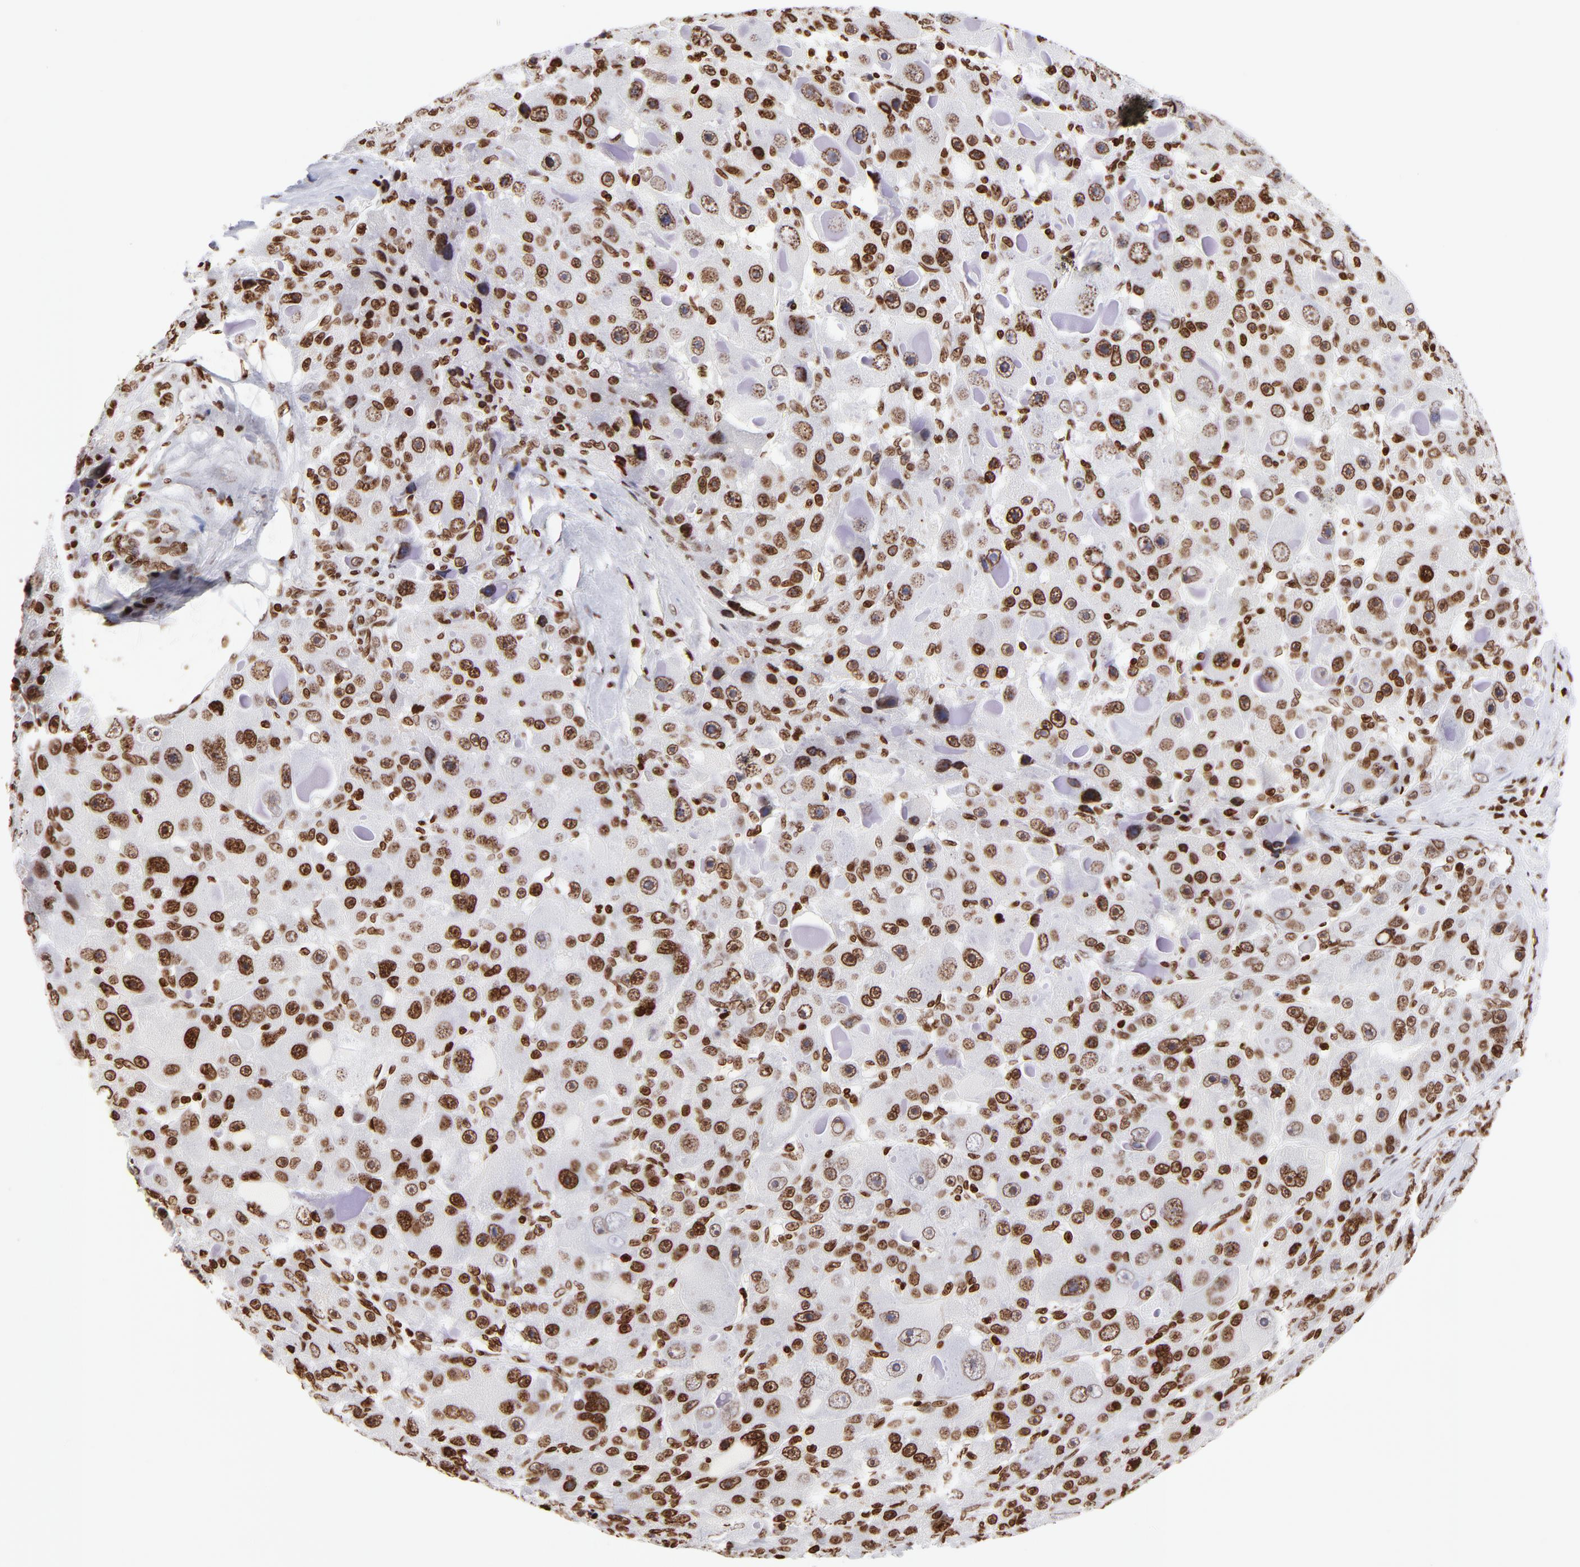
{"staining": {"intensity": "strong", "quantity": ">75%", "location": "nuclear"}, "tissue": "liver cancer", "cell_type": "Tumor cells", "image_type": "cancer", "snomed": [{"axis": "morphology", "description": "Carcinoma, Hepatocellular, NOS"}, {"axis": "topography", "description": "Liver"}], "caption": "Tumor cells show strong nuclear expression in about >75% of cells in liver hepatocellular carcinoma. Immunohistochemistry (ihc) stains the protein in brown and the nuclei are stained blue.", "gene": "RTL4", "patient": {"sex": "male", "age": 76}}